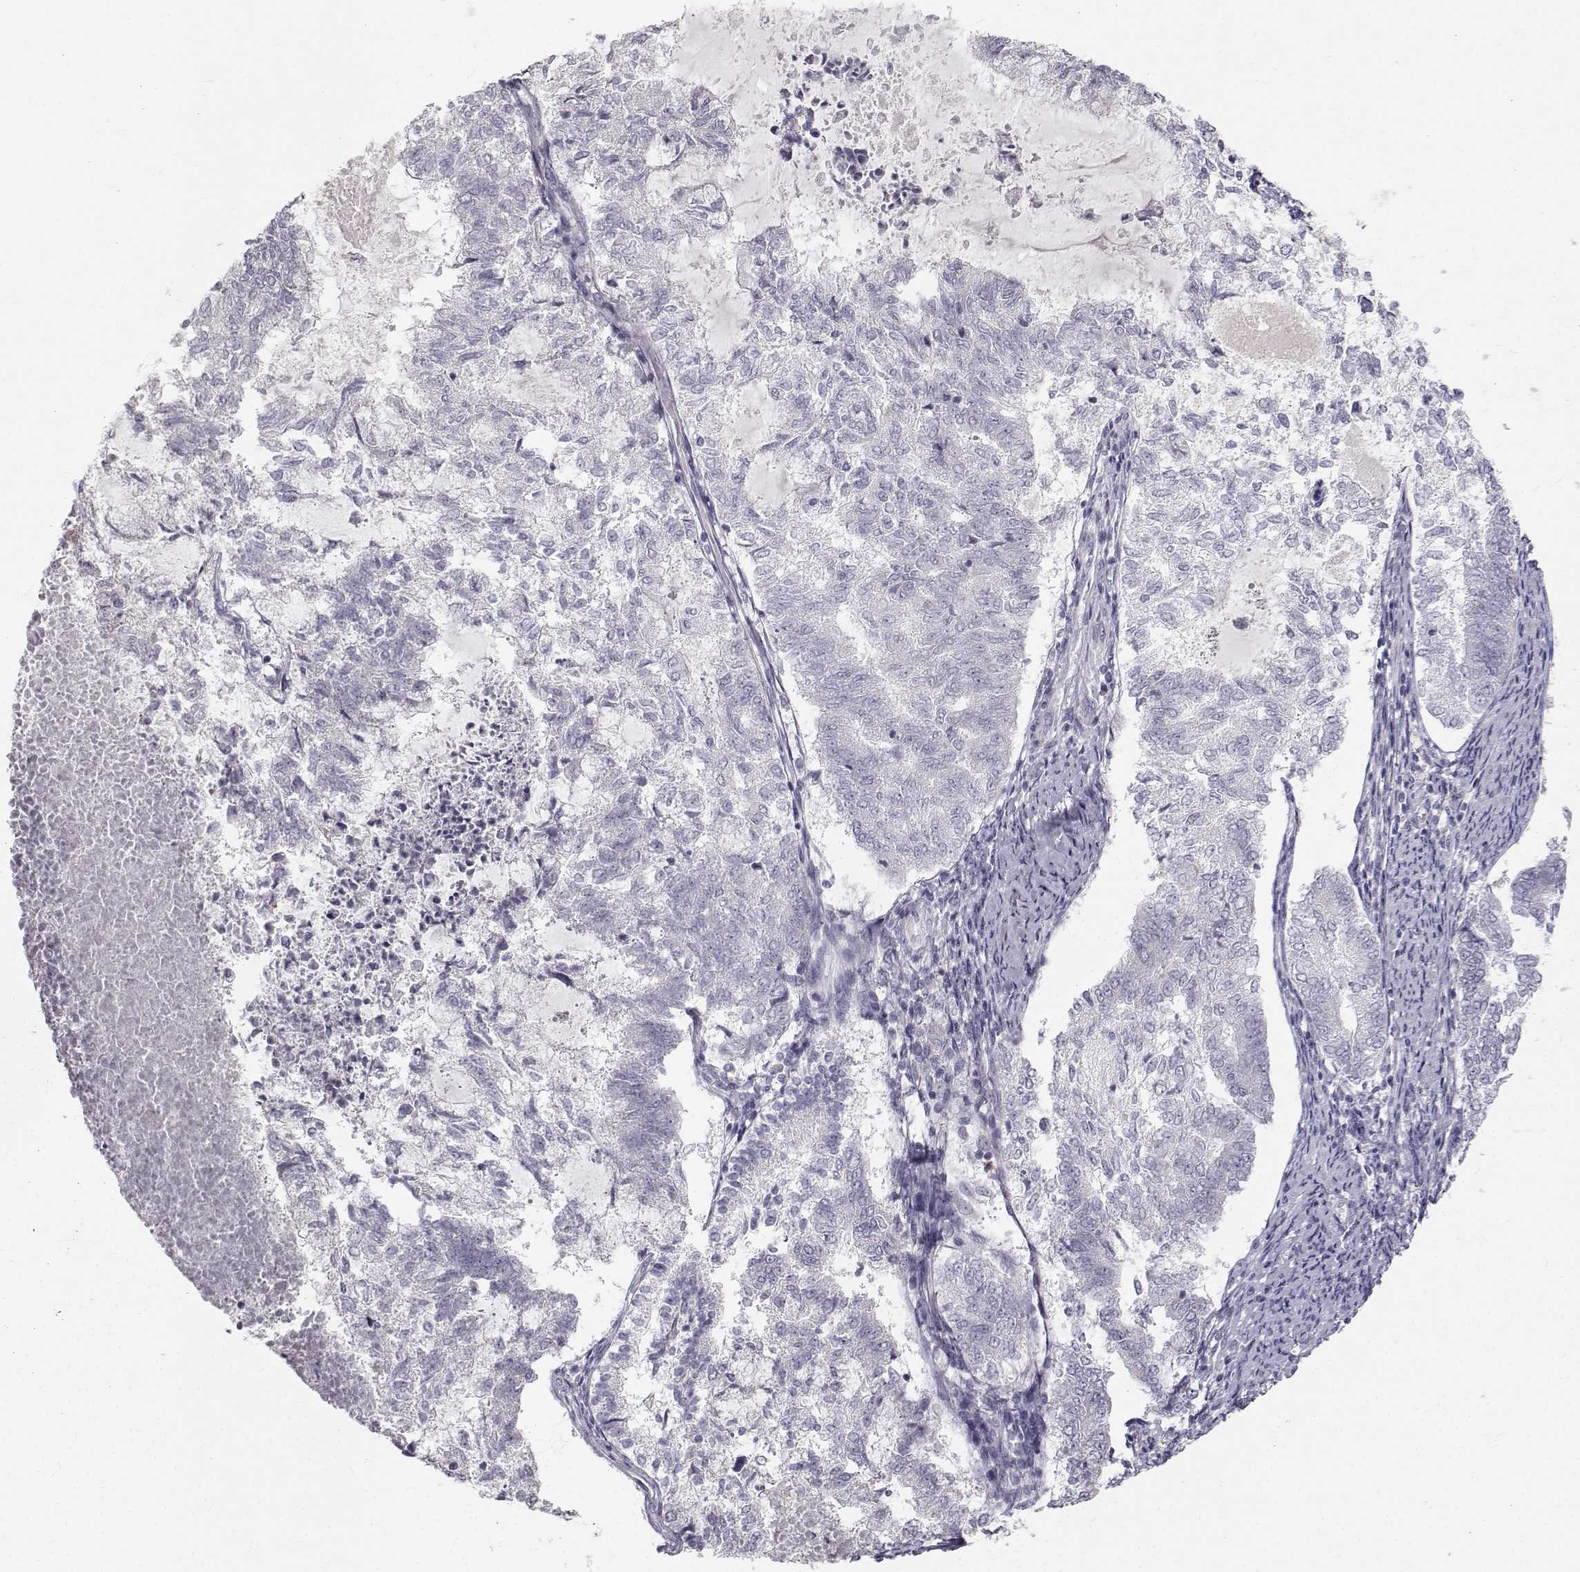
{"staining": {"intensity": "negative", "quantity": "none", "location": "none"}, "tissue": "endometrial cancer", "cell_type": "Tumor cells", "image_type": "cancer", "snomed": [{"axis": "morphology", "description": "Adenocarcinoma, NOS"}, {"axis": "topography", "description": "Endometrium"}], "caption": "This is a micrograph of immunohistochemistry staining of adenocarcinoma (endometrial), which shows no staining in tumor cells. (DAB IHC, high magnification).", "gene": "ZNF185", "patient": {"sex": "female", "age": 65}}